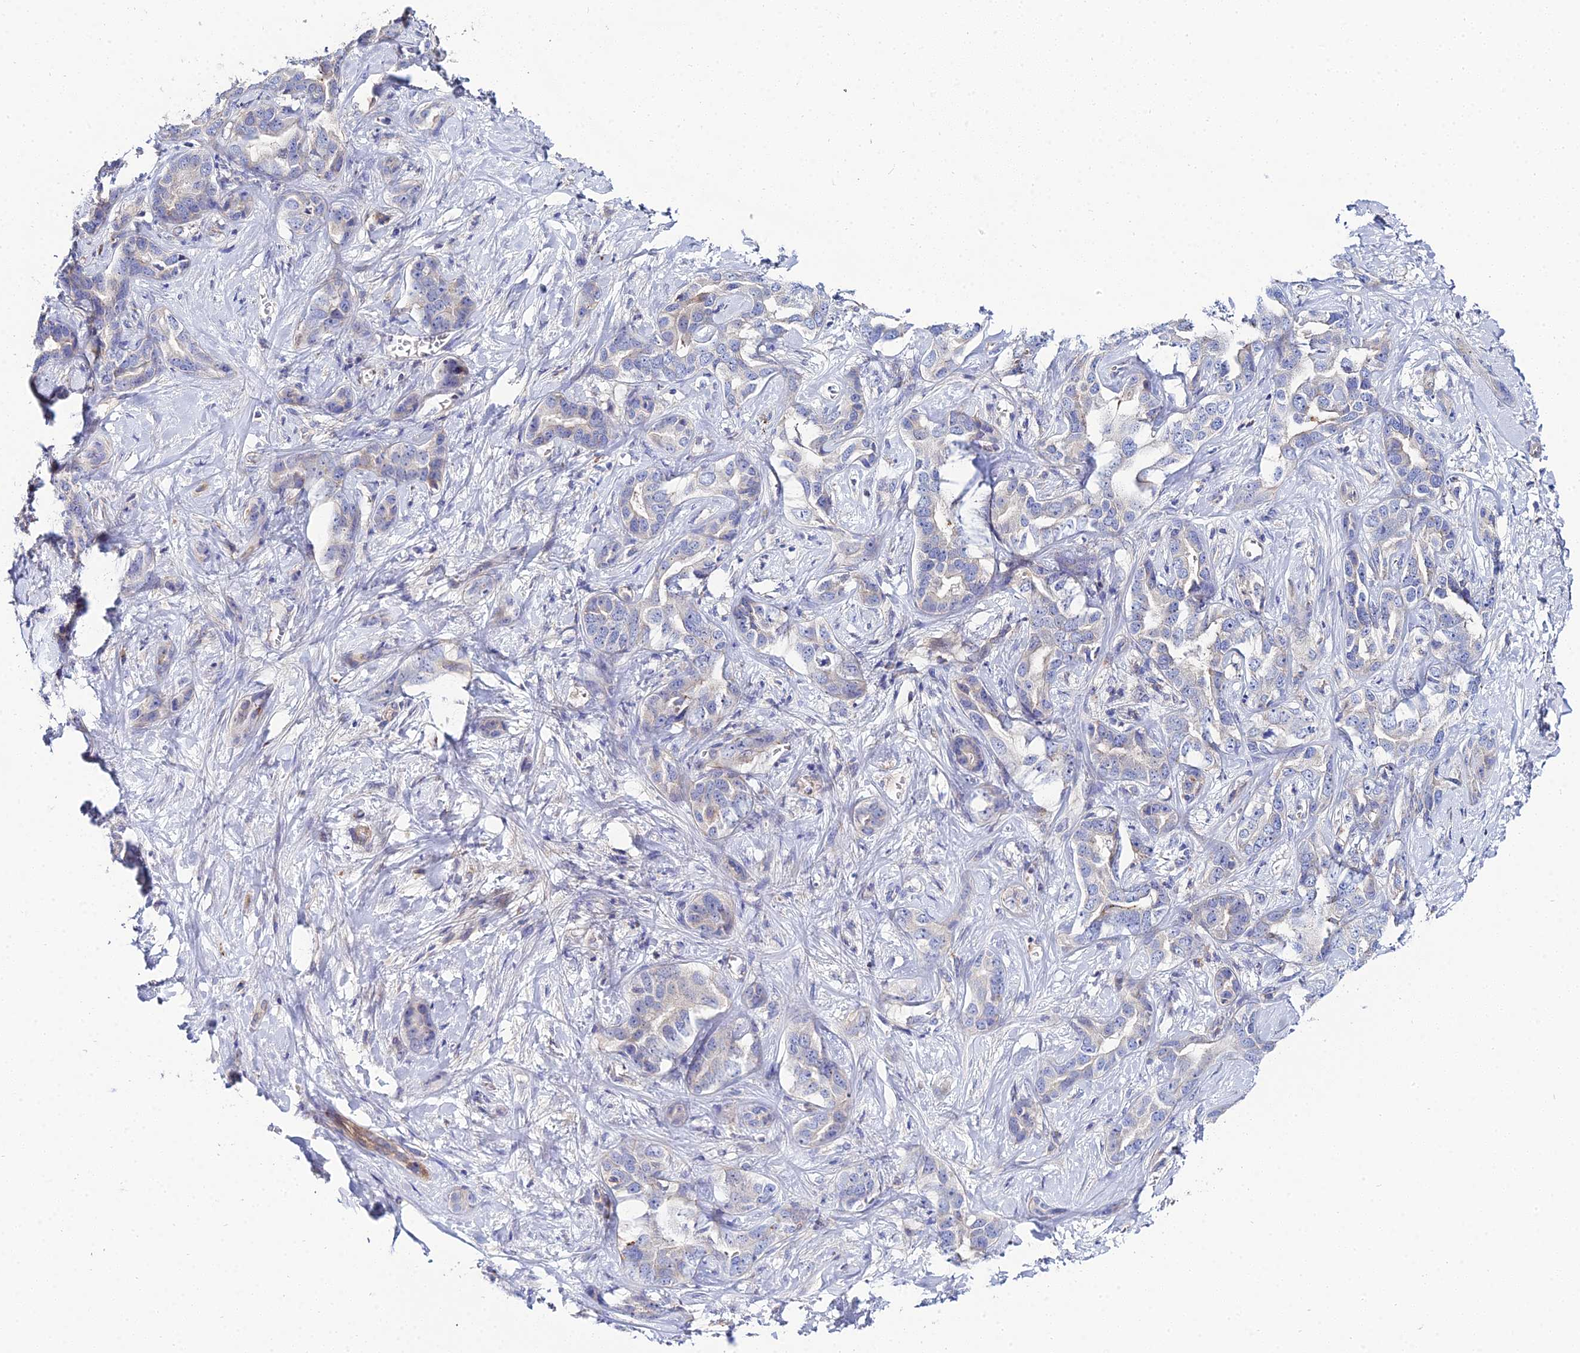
{"staining": {"intensity": "negative", "quantity": "none", "location": "none"}, "tissue": "liver cancer", "cell_type": "Tumor cells", "image_type": "cancer", "snomed": [{"axis": "morphology", "description": "Cholangiocarcinoma"}, {"axis": "topography", "description": "Liver"}], "caption": "This is a micrograph of IHC staining of cholangiocarcinoma (liver), which shows no expression in tumor cells.", "gene": "APOBEC3H", "patient": {"sex": "male", "age": 59}}